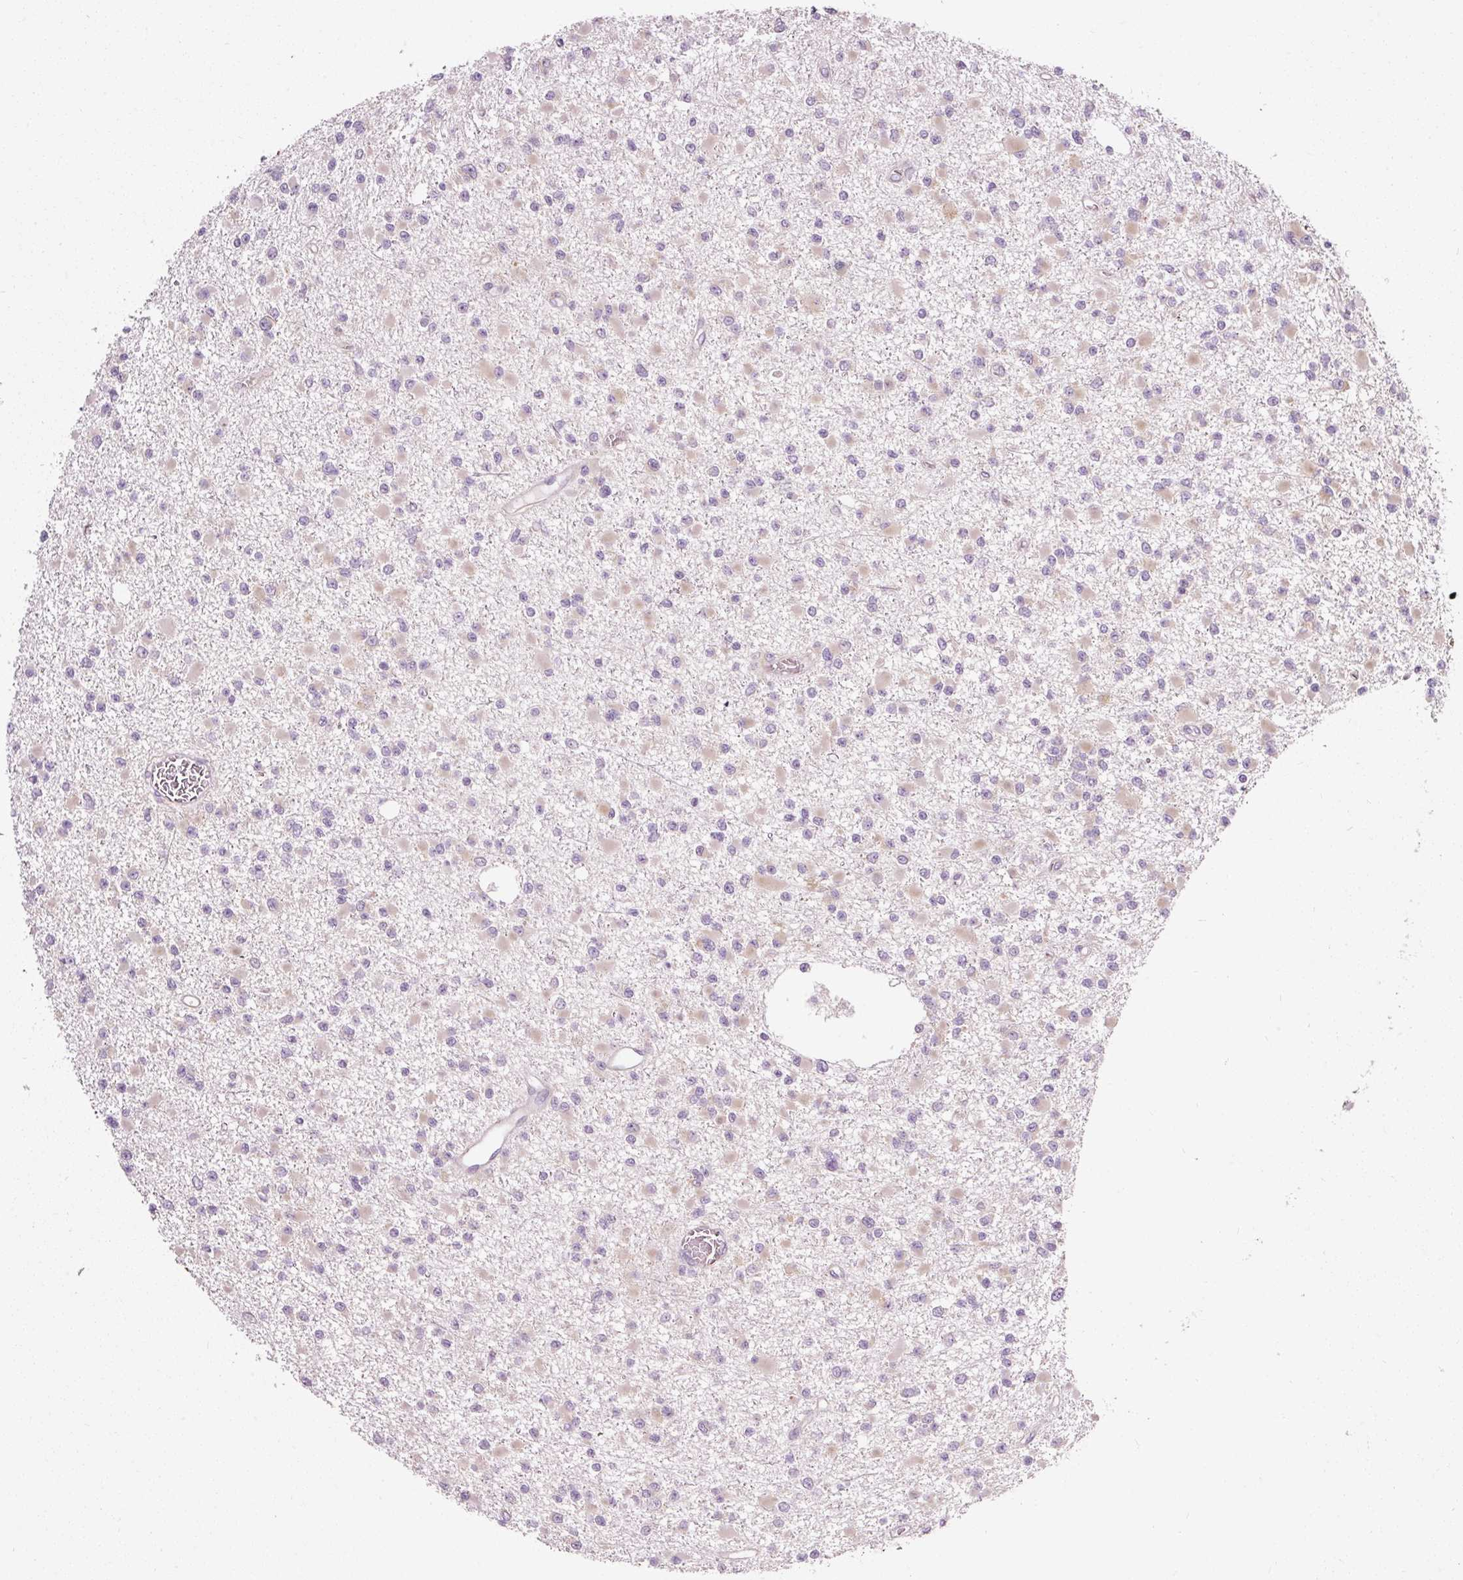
{"staining": {"intensity": "negative", "quantity": "none", "location": "none"}, "tissue": "glioma", "cell_type": "Tumor cells", "image_type": "cancer", "snomed": [{"axis": "morphology", "description": "Glioma, malignant, Low grade"}, {"axis": "topography", "description": "Brain"}], "caption": "There is no significant expression in tumor cells of low-grade glioma (malignant). The staining is performed using DAB brown chromogen with nuclei counter-stained in using hematoxylin.", "gene": "RPL10A", "patient": {"sex": "female", "age": 22}}